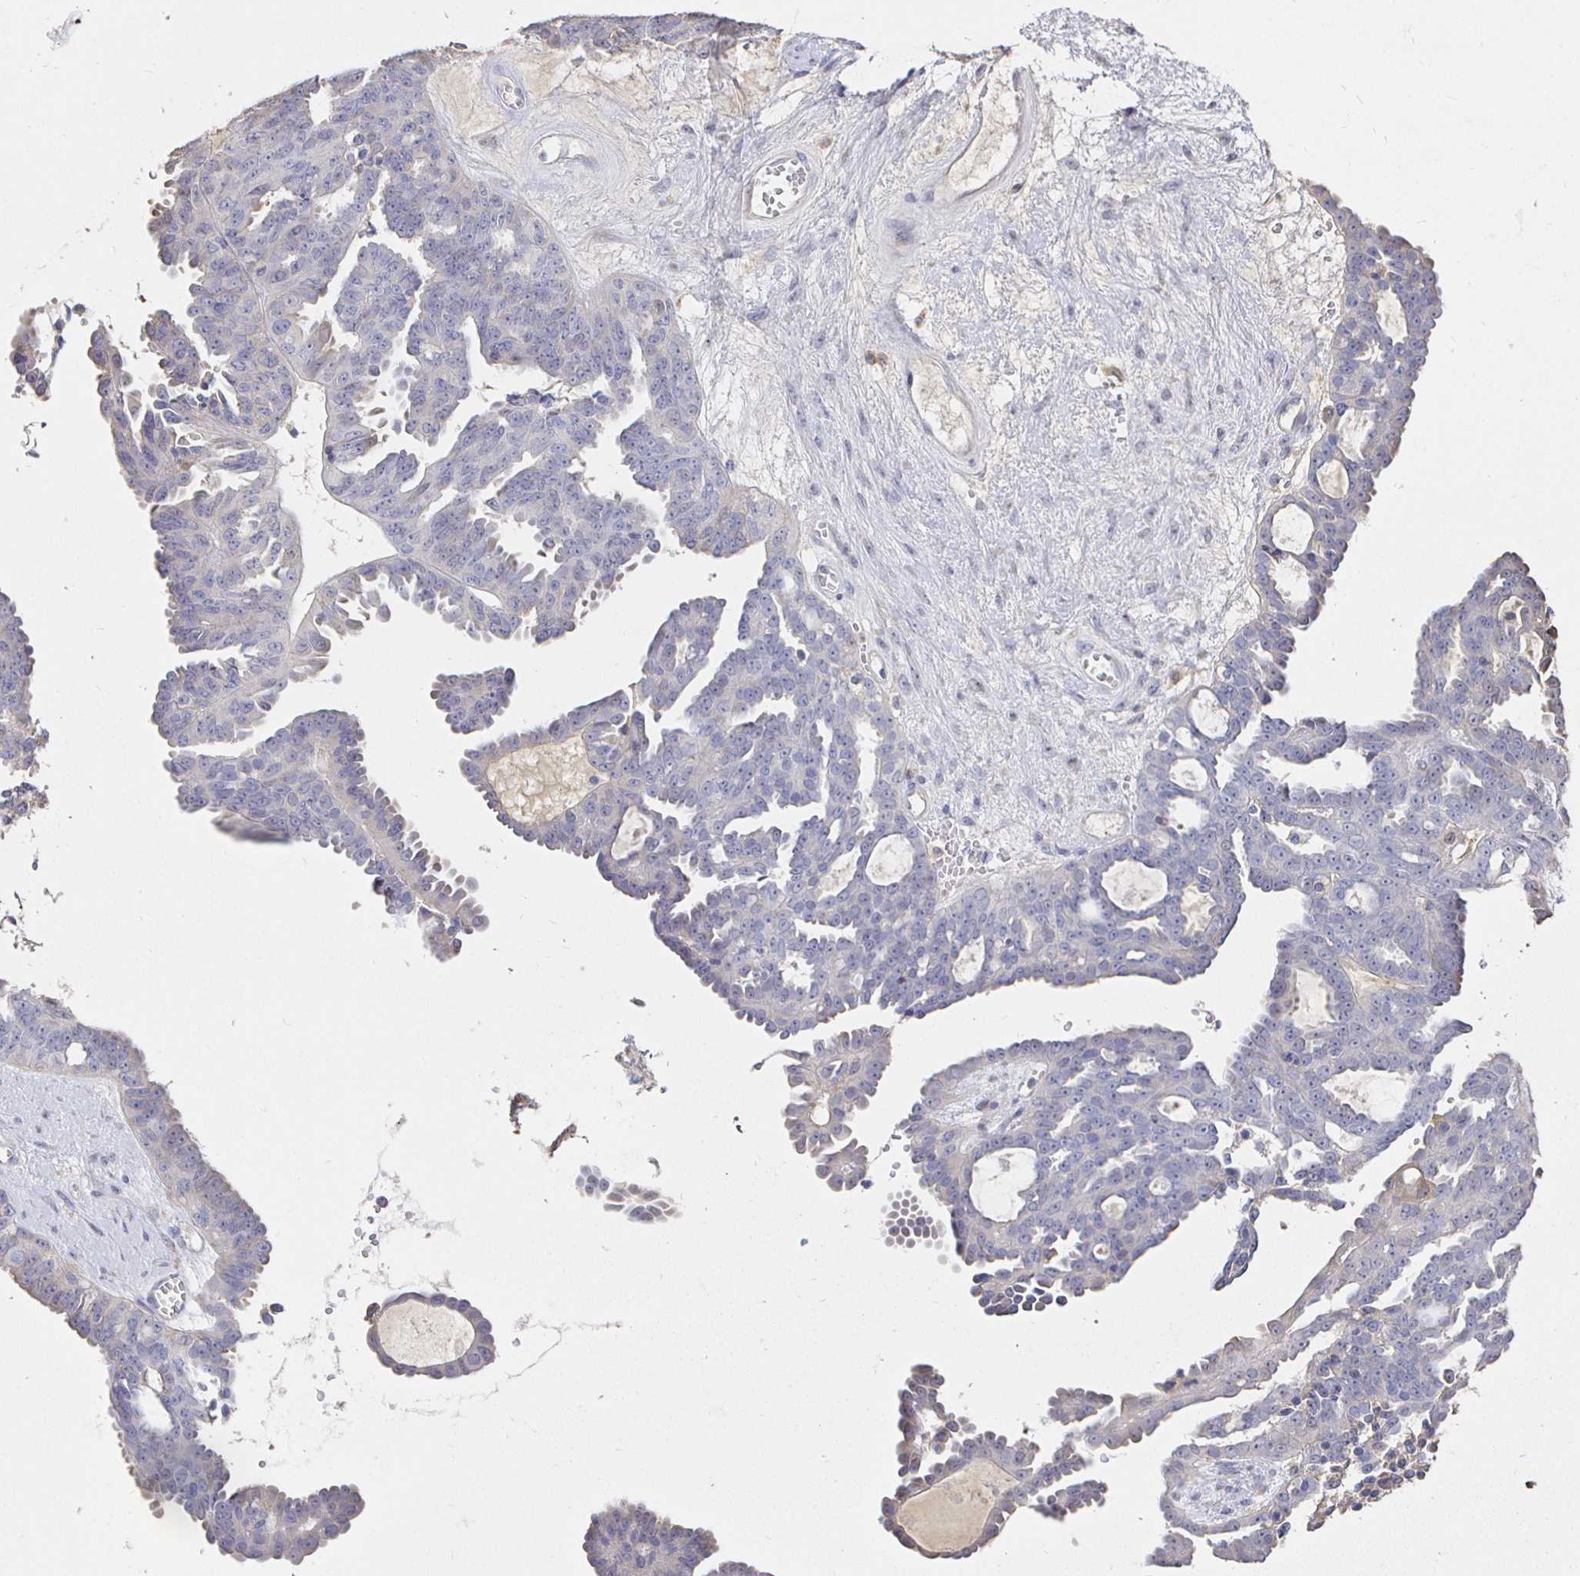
{"staining": {"intensity": "negative", "quantity": "none", "location": "none"}, "tissue": "ovarian cancer", "cell_type": "Tumor cells", "image_type": "cancer", "snomed": [{"axis": "morphology", "description": "Cystadenocarcinoma, serous, NOS"}, {"axis": "topography", "description": "Ovary"}], "caption": "There is no significant staining in tumor cells of ovarian serous cystadenocarcinoma.", "gene": "CXCR3", "patient": {"sex": "female", "age": 71}}